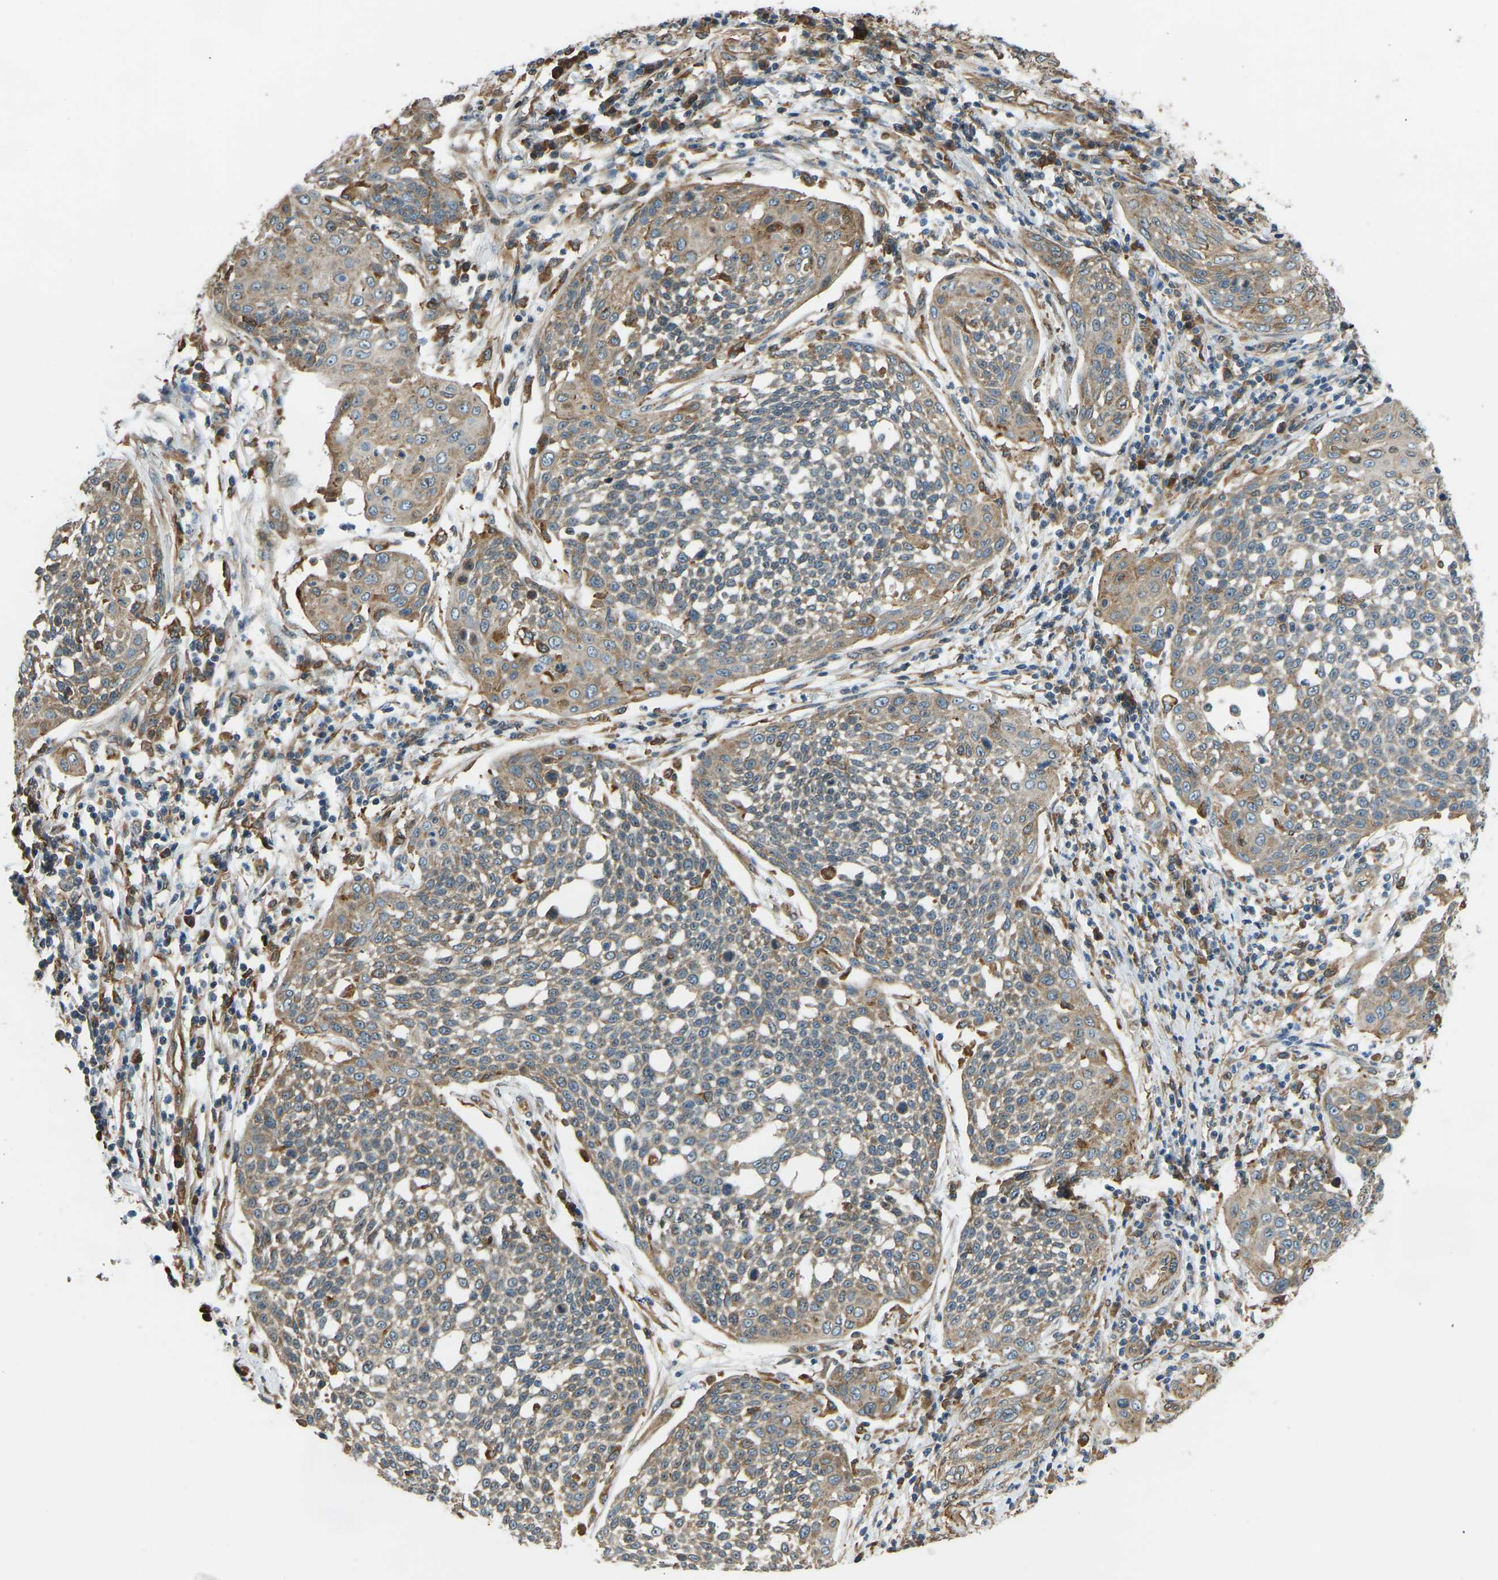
{"staining": {"intensity": "weak", "quantity": ">75%", "location": "cytoplasmic/membranous"}, "tissue": "cervical cancer", "cell_type": "Tumor cells", "image_type": "cancer", "snomed": [{"axis": "morphology", "description": "Squamous cell carcinoma, NOS"}, {"axis": "topography", "description": "Cervix"}], "caption": "A low amount of weak cytoplasmic/membranous staining is present in approximately >75% of tumor cells in cervical cancer (squamous cell carcinoma) tissue.", "gene": "OS9", "patient": {"sex": "female", "age": 34}}